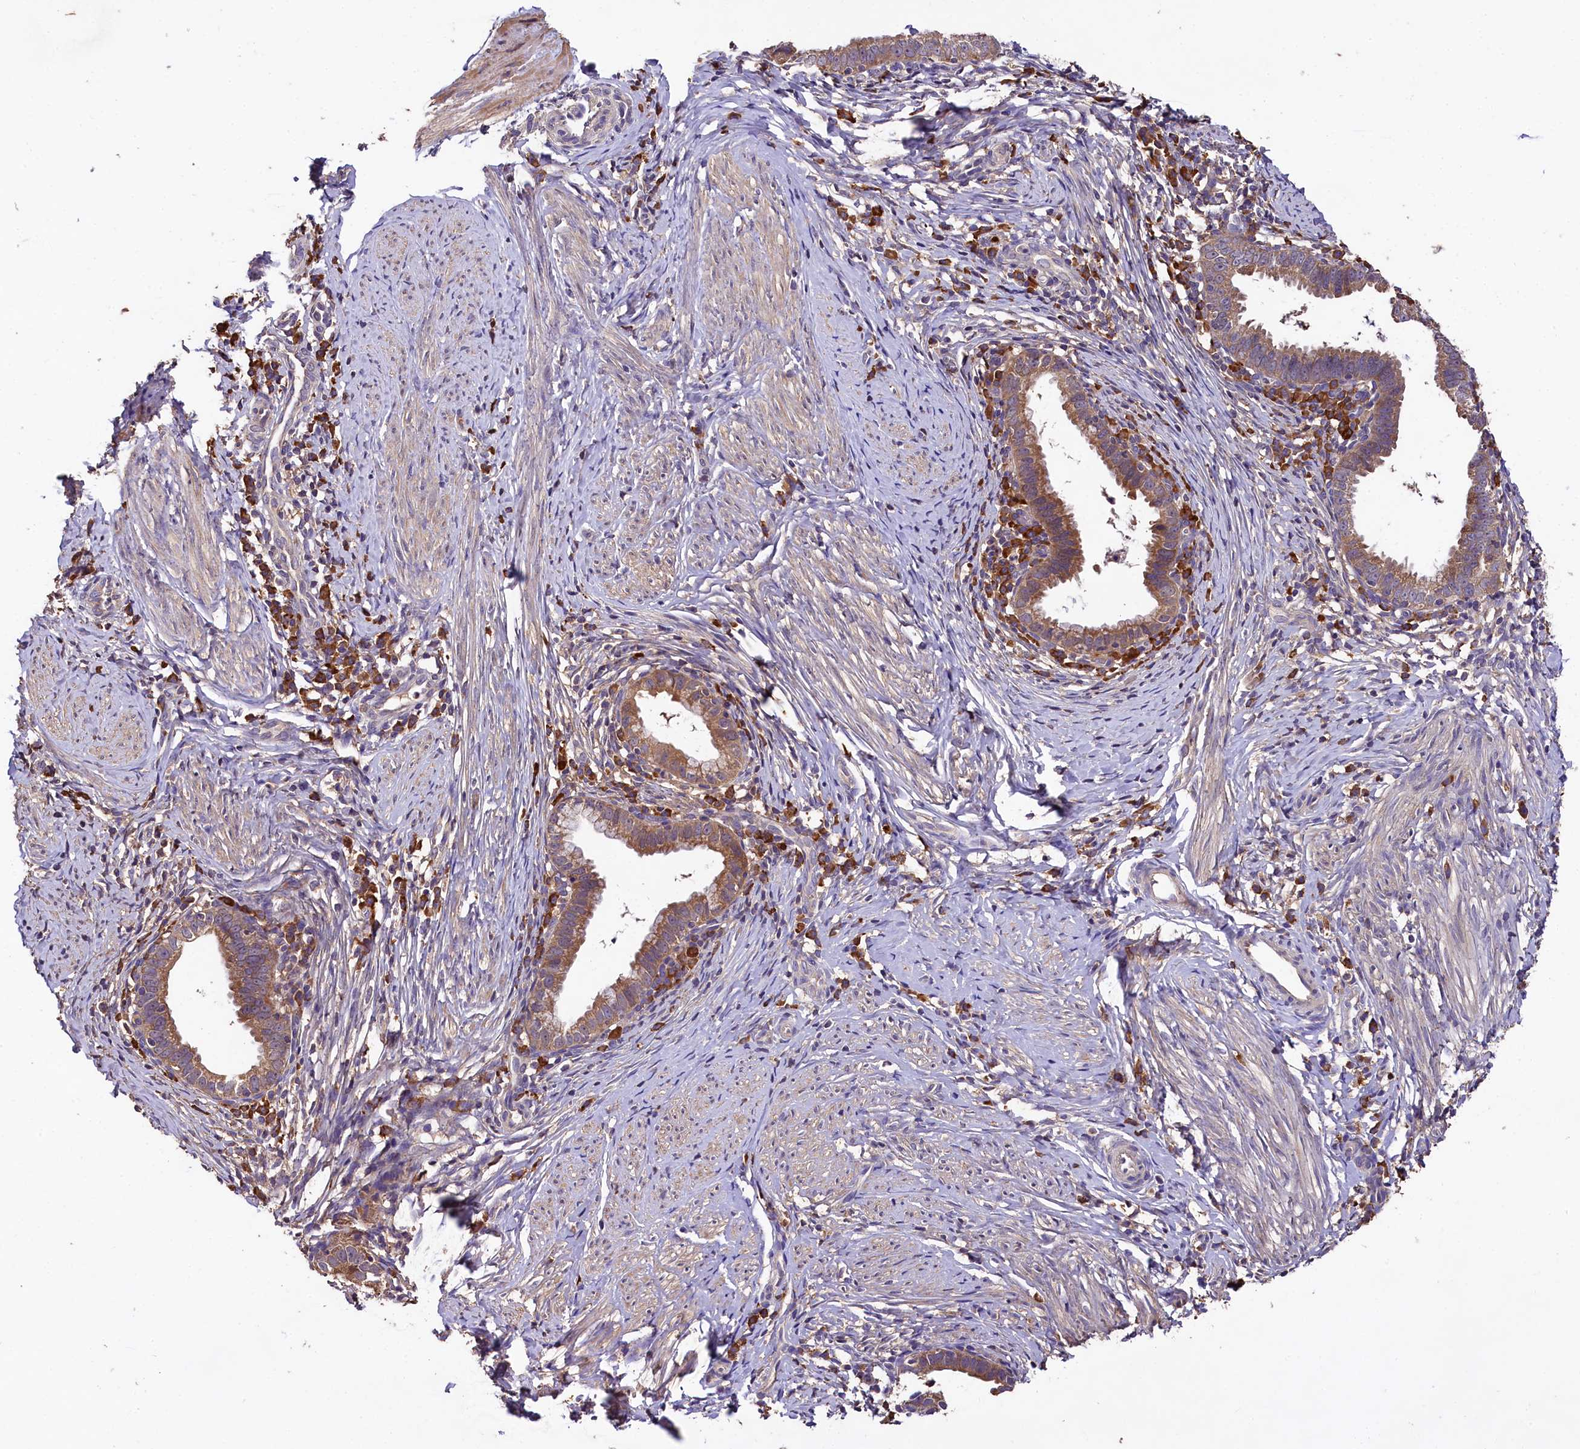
{"staining": {"intensity": "moderate", "quantity": ">75%", "location": "cytoplasmic/membranous"}, "tissue": "cervical cancer", "cell_type": "Tumor cells", "image_type": "cancer", "snomed": [{"axis": "morphology", "description": "Adenocarcinoma, NOS"}, {"axis": "topography", "description": "Cervix"}], "caption": "Tumor cells show medium levels of moderate cytoplasmic/membranous staining in about >75% of cells in human adenocarcinoma (cervical).", "gene": "ENKD1", "patient": {"sex": "female", "age": 36}}